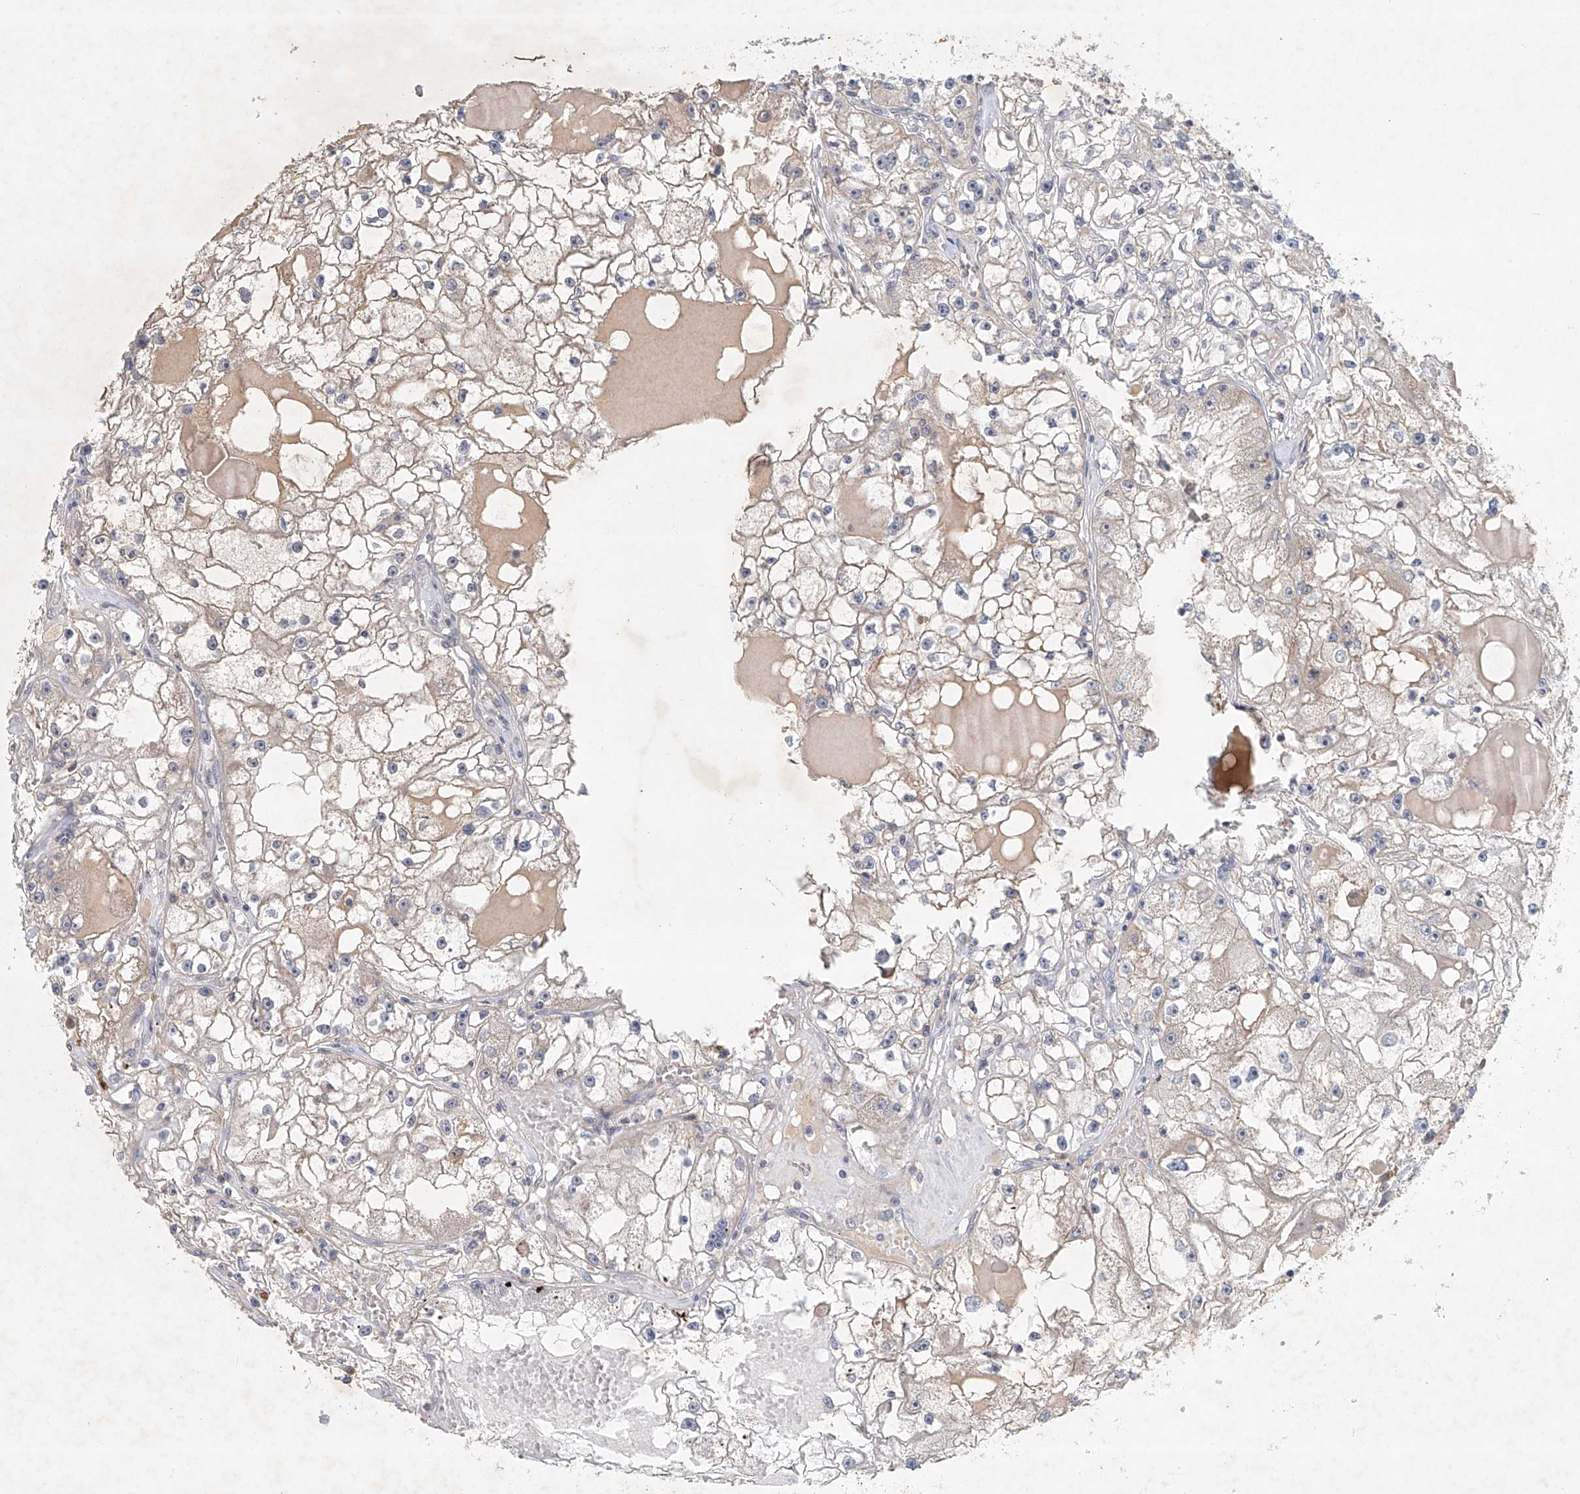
{"staining": {"intensity": "moderate", "quantity": ">75%", "location": "cytoplasmic/membranous"}, "tissue": "renal cancer", "cell_type": "Tumor cells", "image_type": "cancer", "snomed": [{"axis": "morphology", "description": "Adenocarcinoma, NOS"}, {"axis": "topography", "description": "Kidney"}], "caption": "Human renal adenocarcinoma stained with a brown dye demonstrates moderate cytoplasmic/membranous positive positivity in approximately >75% of tumor cells.", "gene": "CARMIL1", "patient": {"sex": "male", "age": 56}}